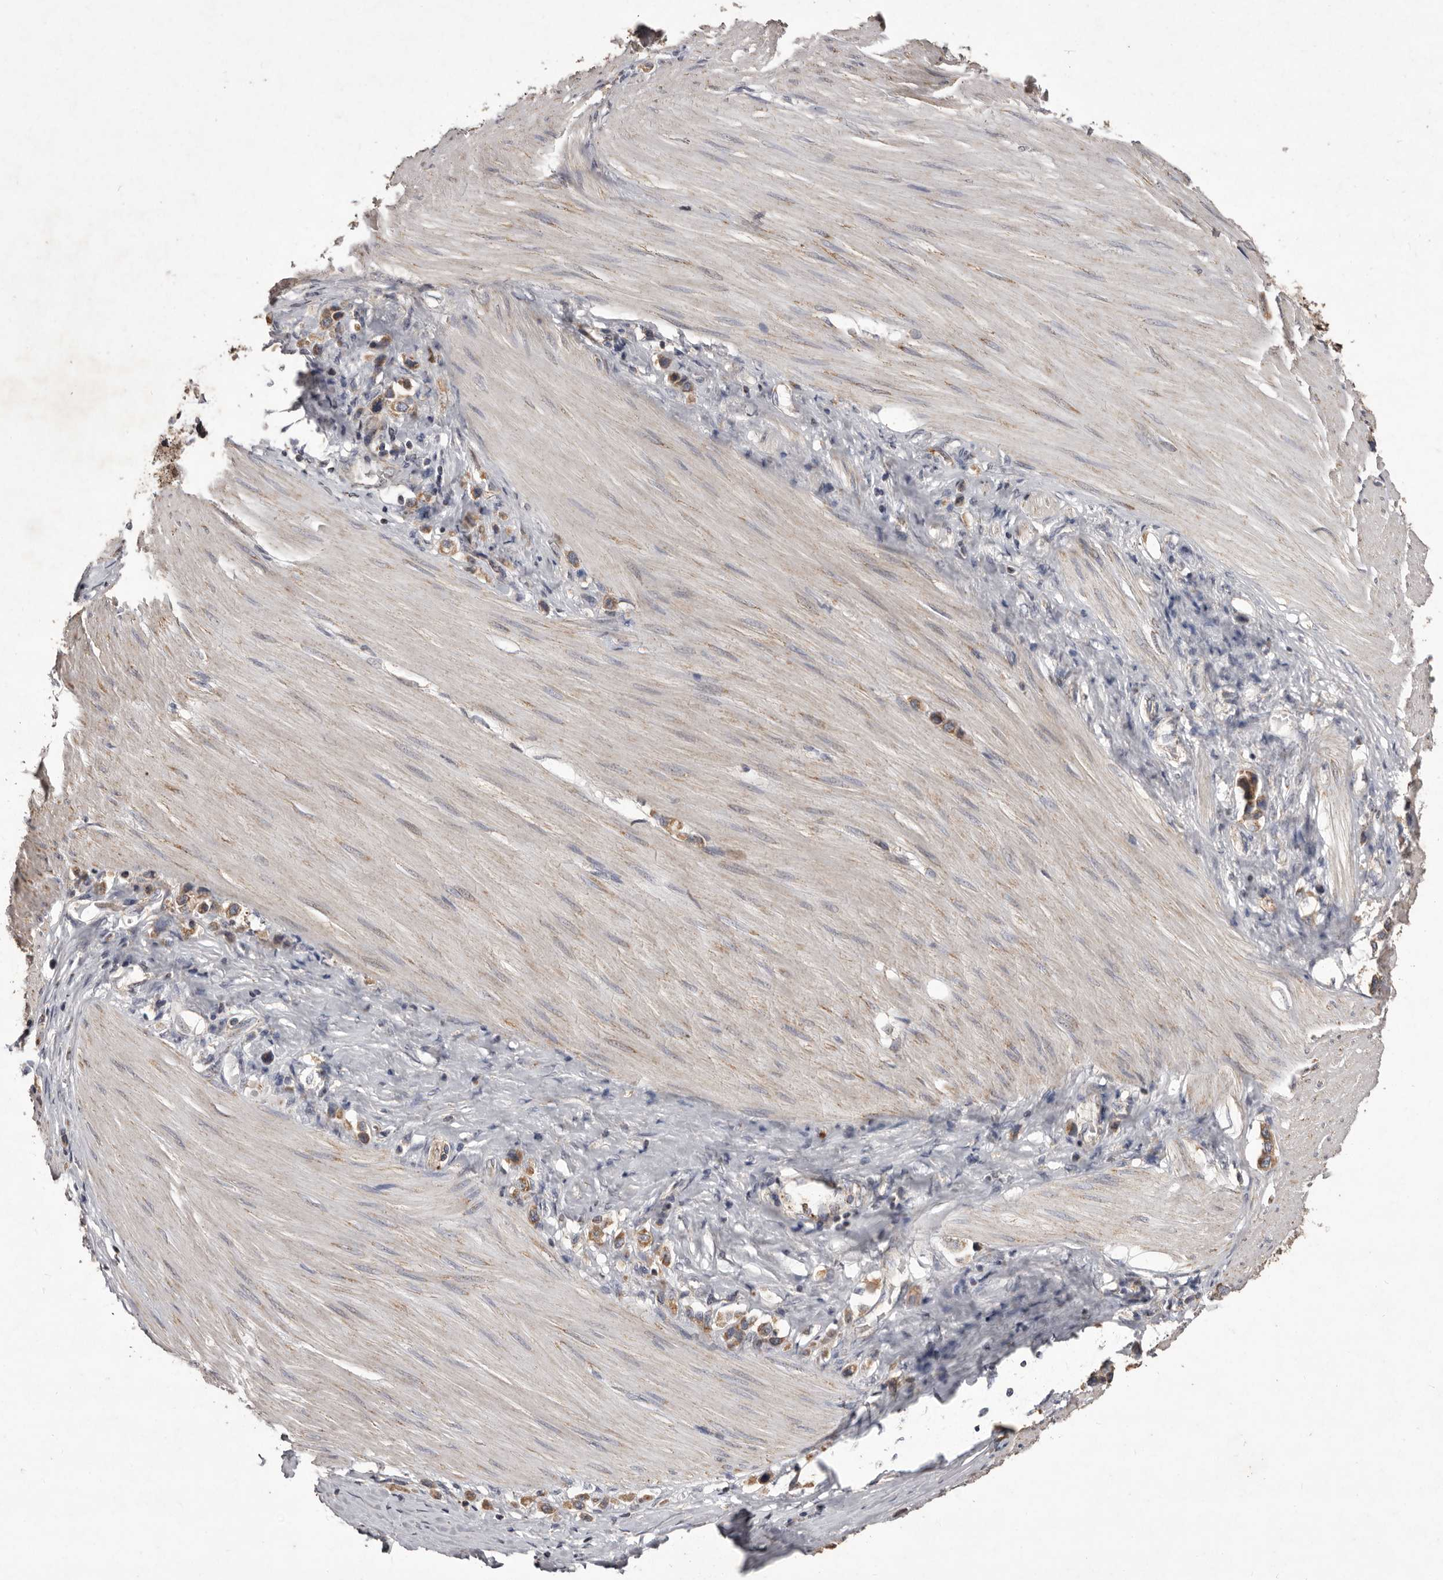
{"staining": {"intensity": "moderate", "quantity": ">75%", "location": "cytoplasmic/membranous"}, "tissue": "stomach cancer", "cell_type": "Tumor cells", "image_type": "cancer", "snomed": [{"axis": "morphology", "description": "Adenocarcinoma, NOS"}, {"axis": "topography", "description": "Stomach"}], "caption": "Stomach cancer (adenocarcinoma) was stained to show a protein in brown. There is medium levels of moderate cytoplasmic/membranous staining in about >75% of tumor cells.", "gene": "CXCL14", "patient": {"sex": "female", "age": 65}}